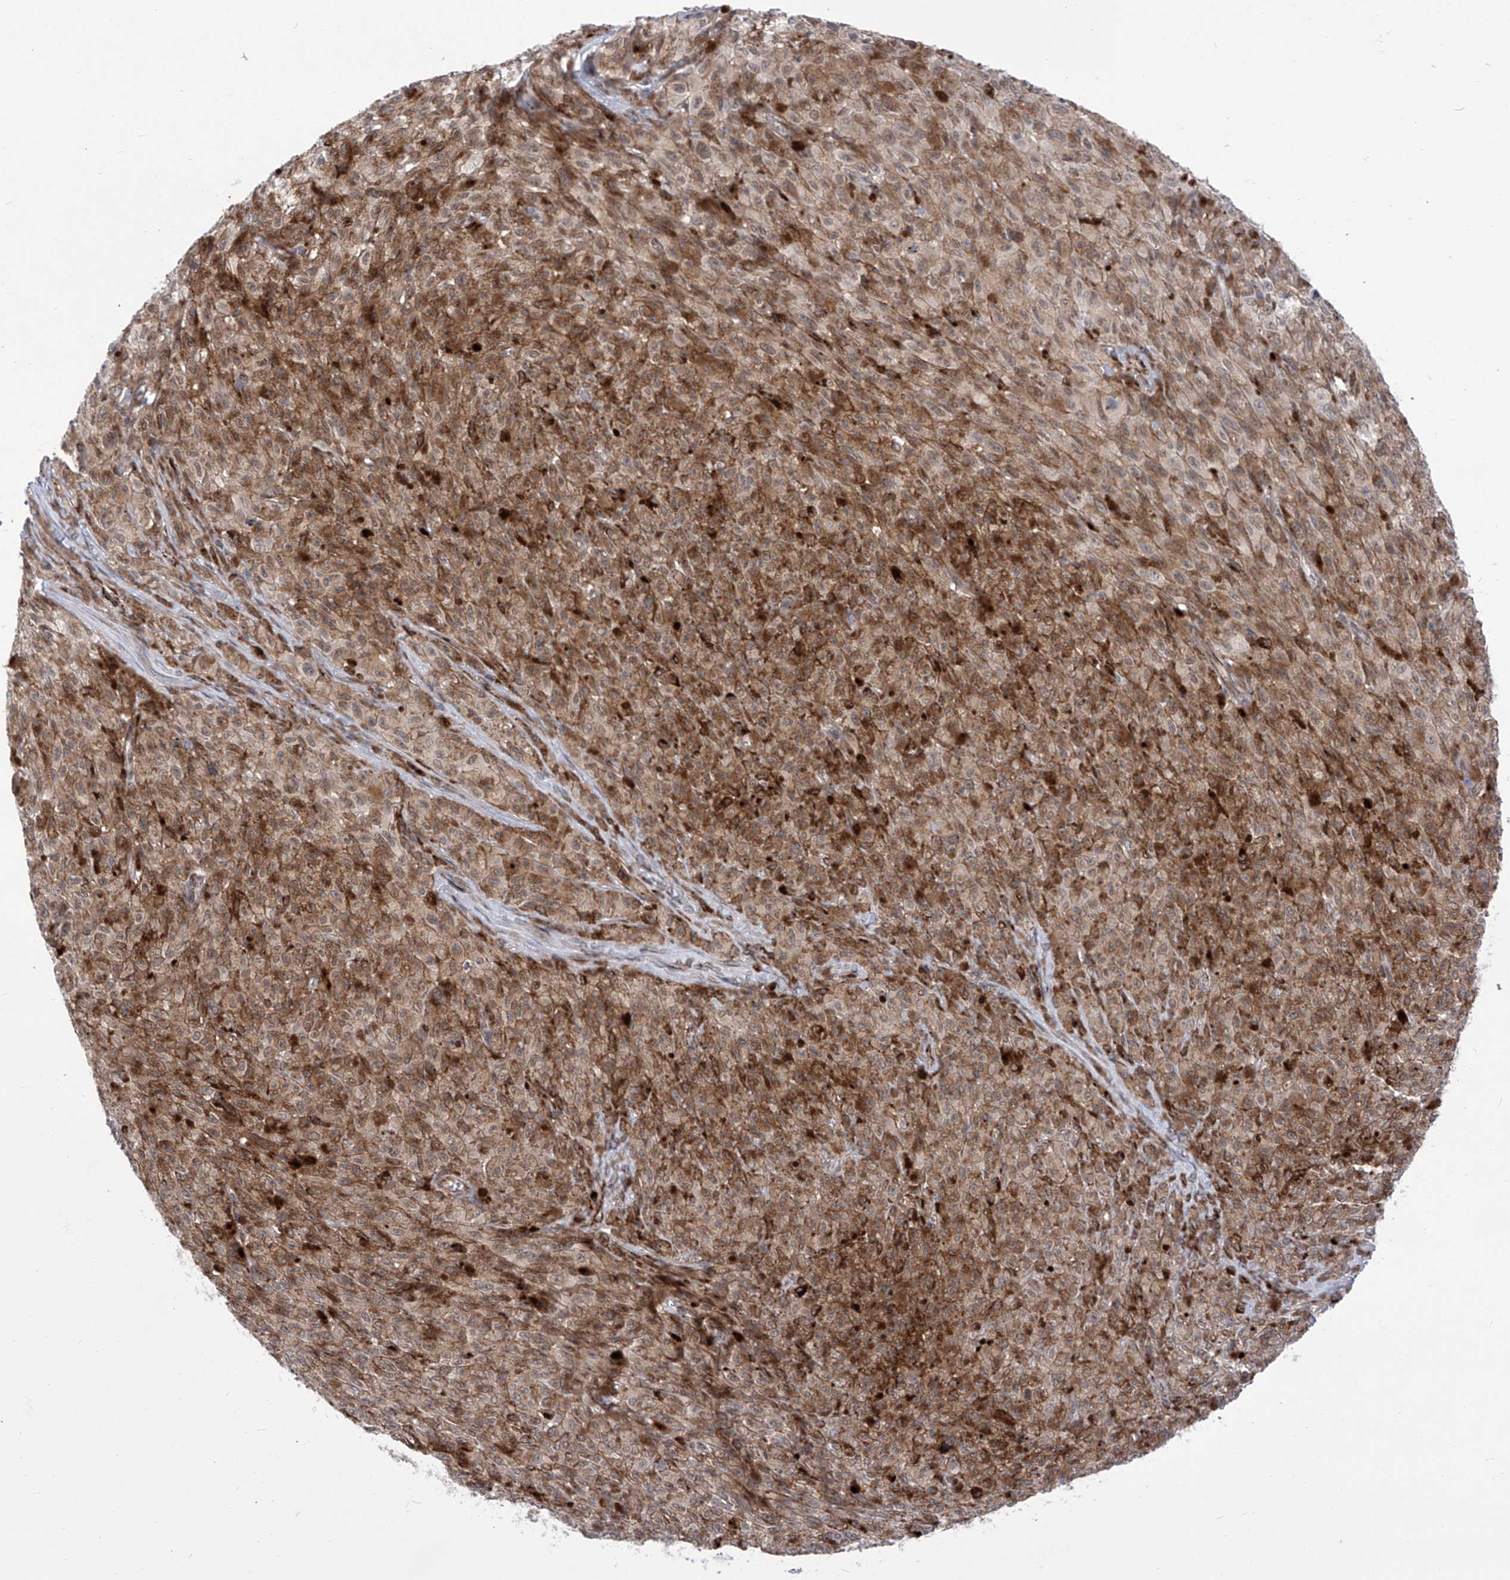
{"staining": {"intensity": "moderate", "quantity": ">75%", "location": "cytoplasmic/membranous"}, "tissue": "melanoma", "cell_type": "Tumor cells", "image_type": "cancer", "snomed": [{"axis": "morphology", "description": "Malignant melanoma, NOS"}, {"axis": "topography", "description": "Skin"}], "caption": "Malignant melanoma tissue reveals moderate cytoplasmic/membranous staining in about >75% of tumor cells", "gene": "CEP290", "patient": {"sex": "female", "age": 82}}